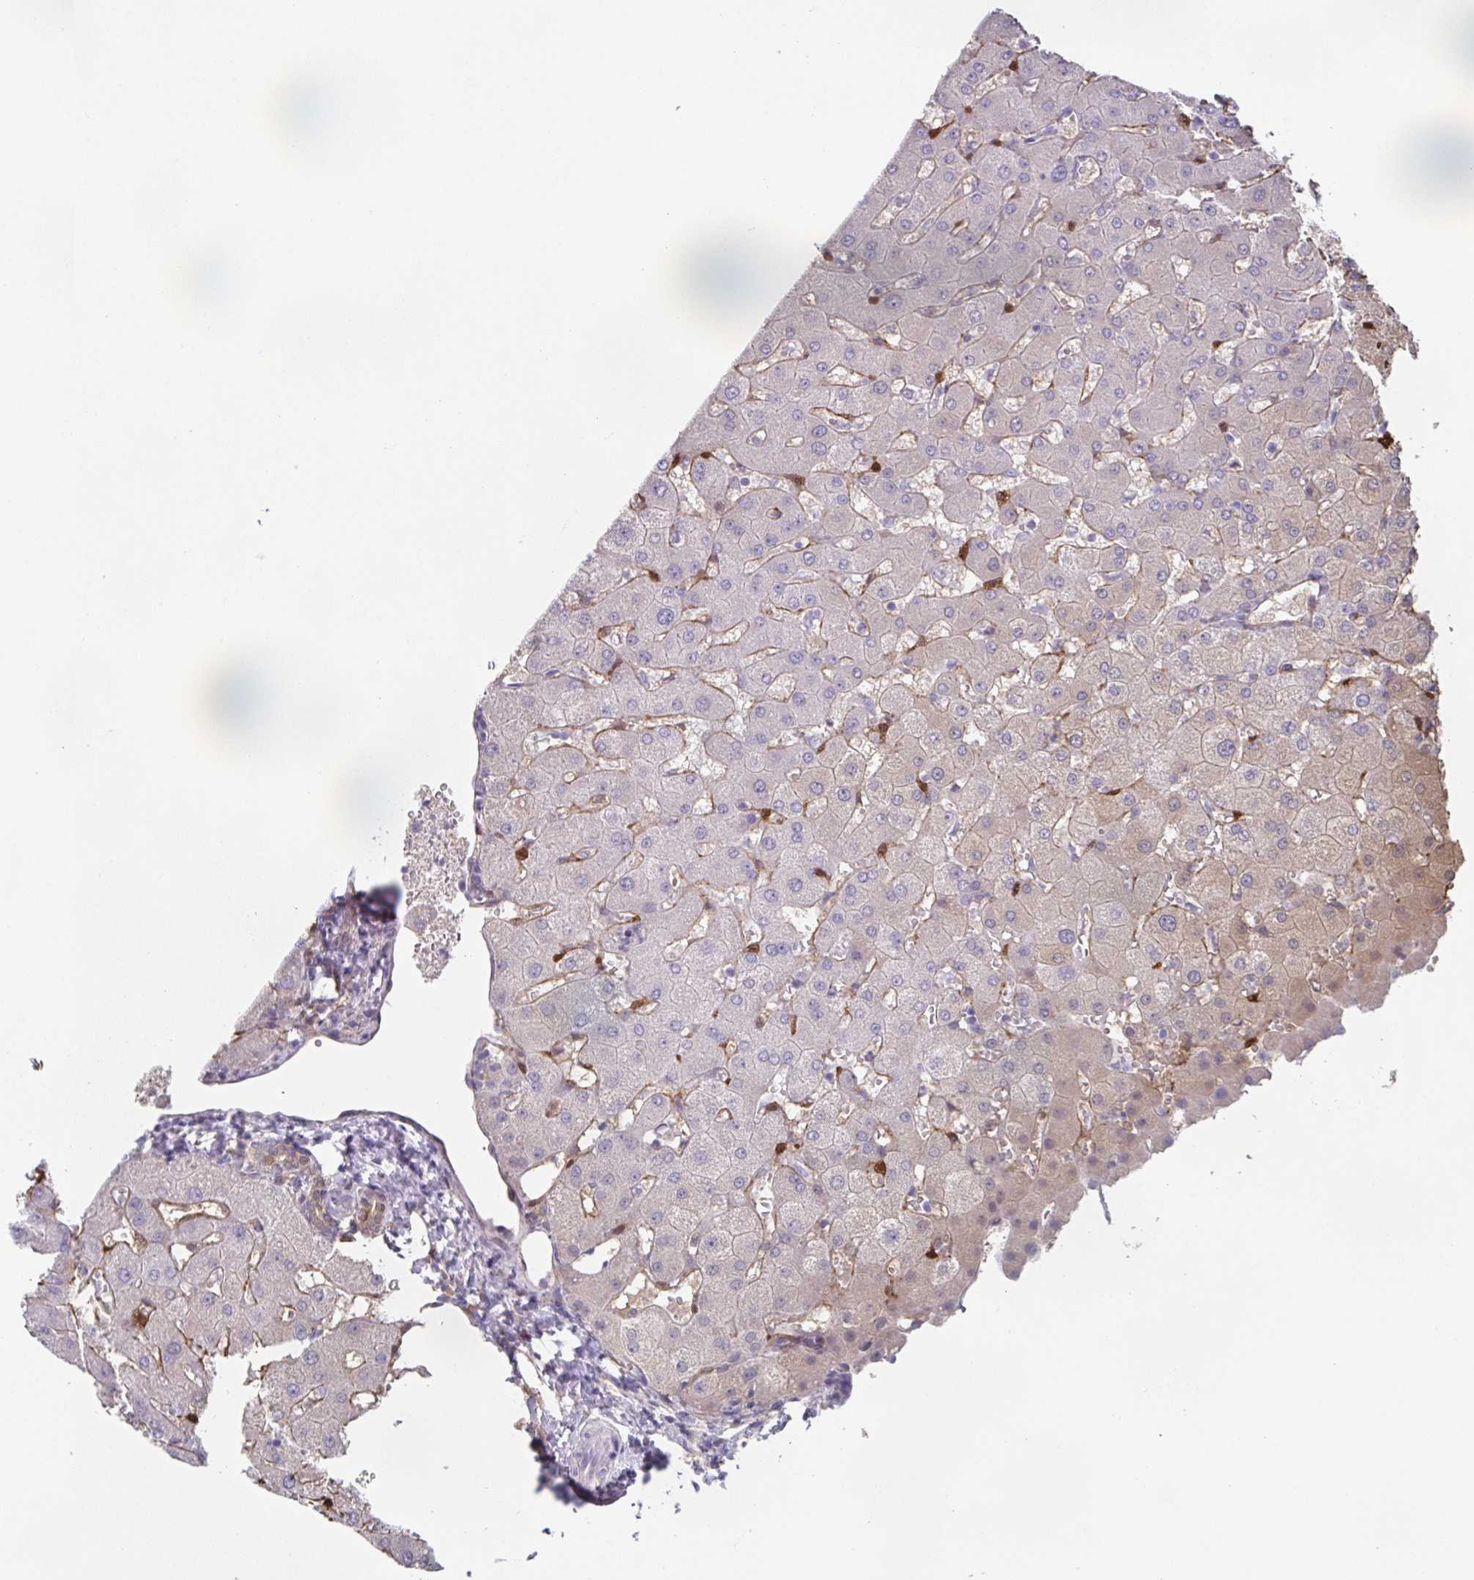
{"staining": {"intensity": "weak", "quantity": "<25%", "location": "cytoplasmic/membranous"}, "tissue": "liver", "cell_type": "Cholangiocytes", "image_type": "normal", "snomed": [{"axis": "morphology", "description": "Normal tissue, NOS"}, {"axis": "topography", "description": "Liver"}], "caption": "Micrograph shows no protein staining in cholangiocytes of normal liver.", "gene": "RBP1", "patient": {"sex": "female", "age": 63}}